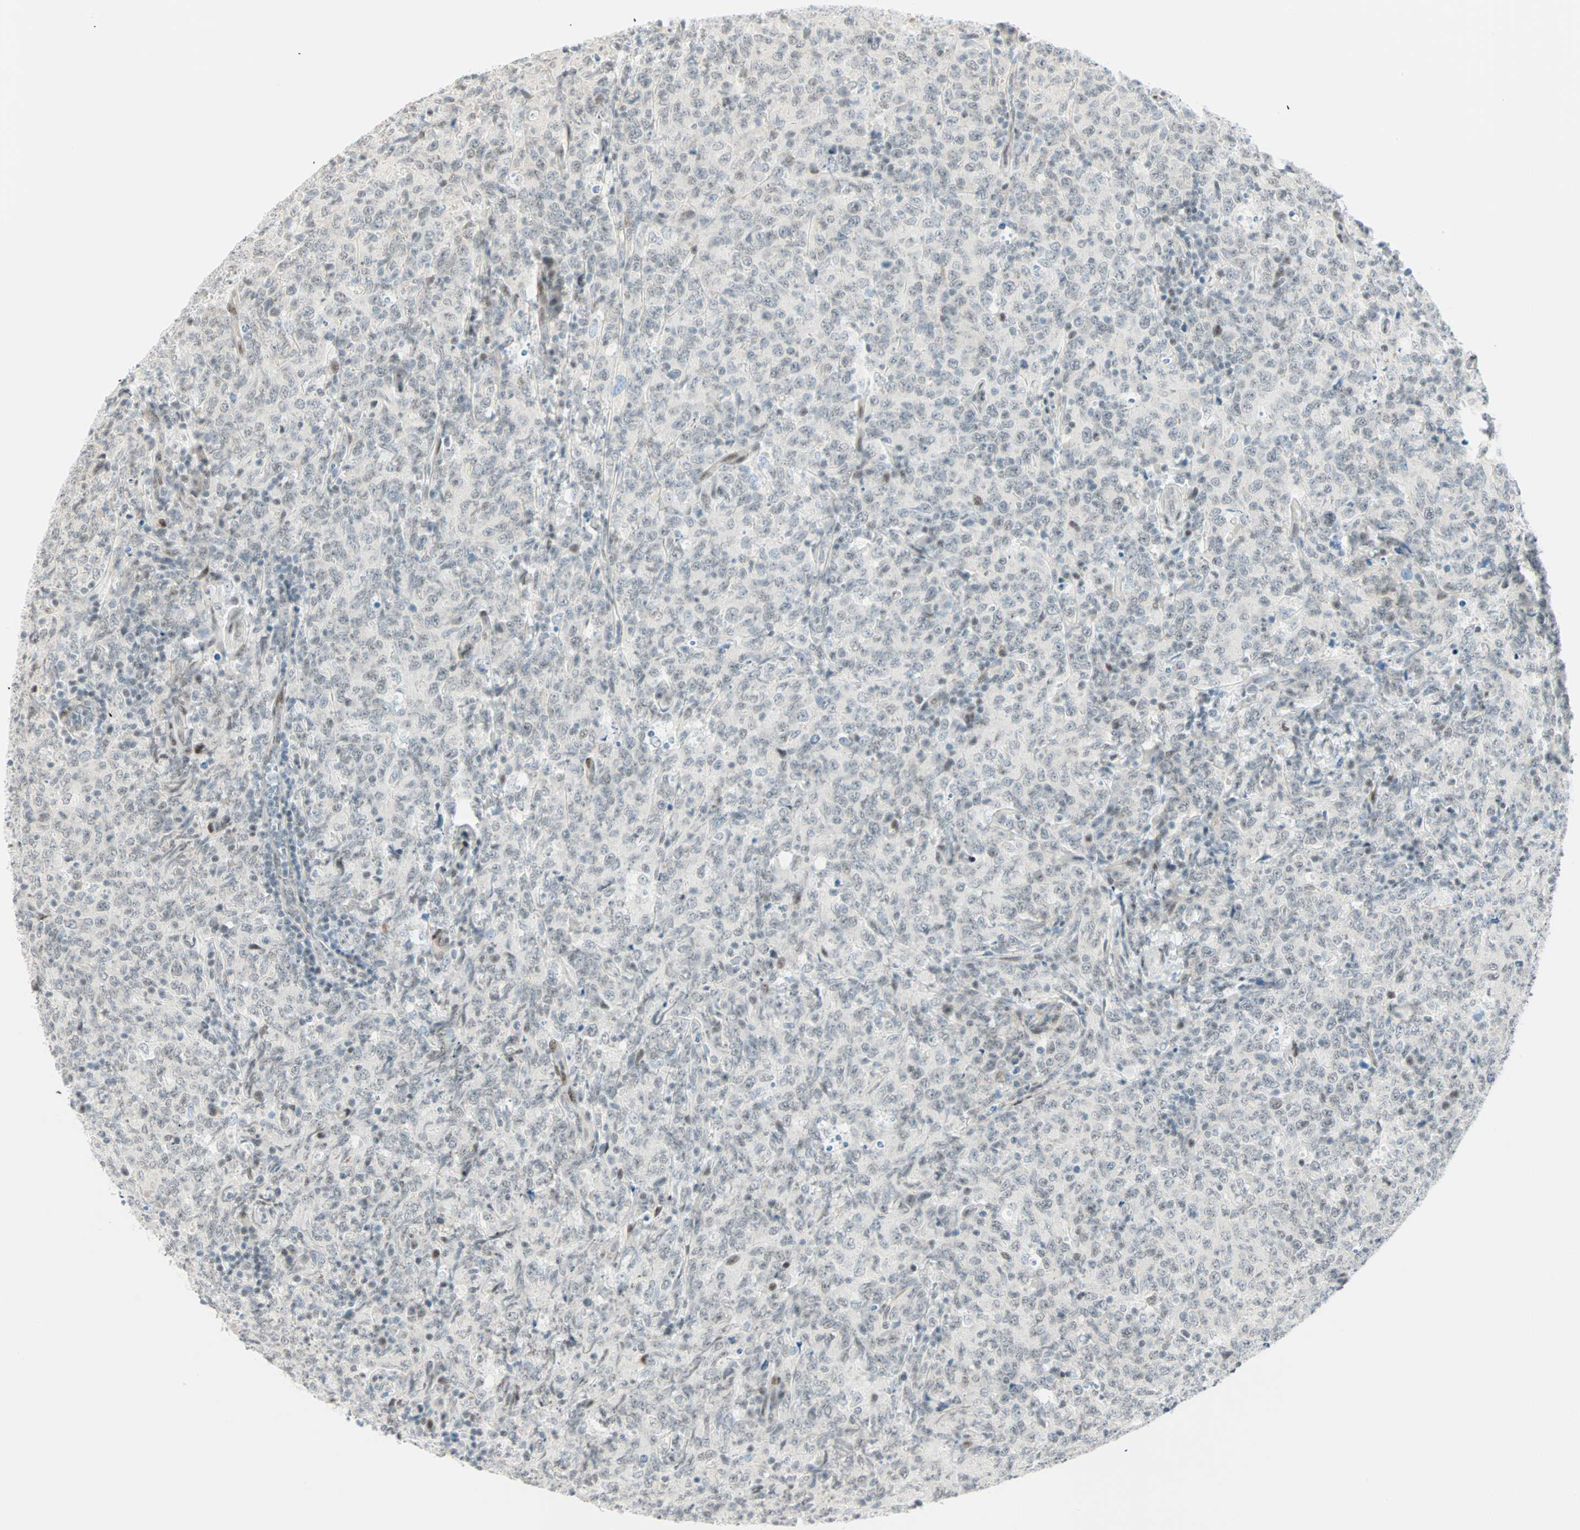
{"staining": {"intensity": "negative", "quantity": "none", "location": "none"}, "tissue": "lymphoma", "cell_type": "Tumor cells", "image_type": "cancer", "snomed": [{"axis": "morphology", "description": "Malignant lymphoma, non-Hodgkin's type, High grade"}, {"axis": "topography", "description": "Tonsil"}], "caption": "The micrograph demonstrates no staining of tumor cells in lymphoma.", "gene": "PKNOX1", "patient": {"sex": "female", "age": 36}}